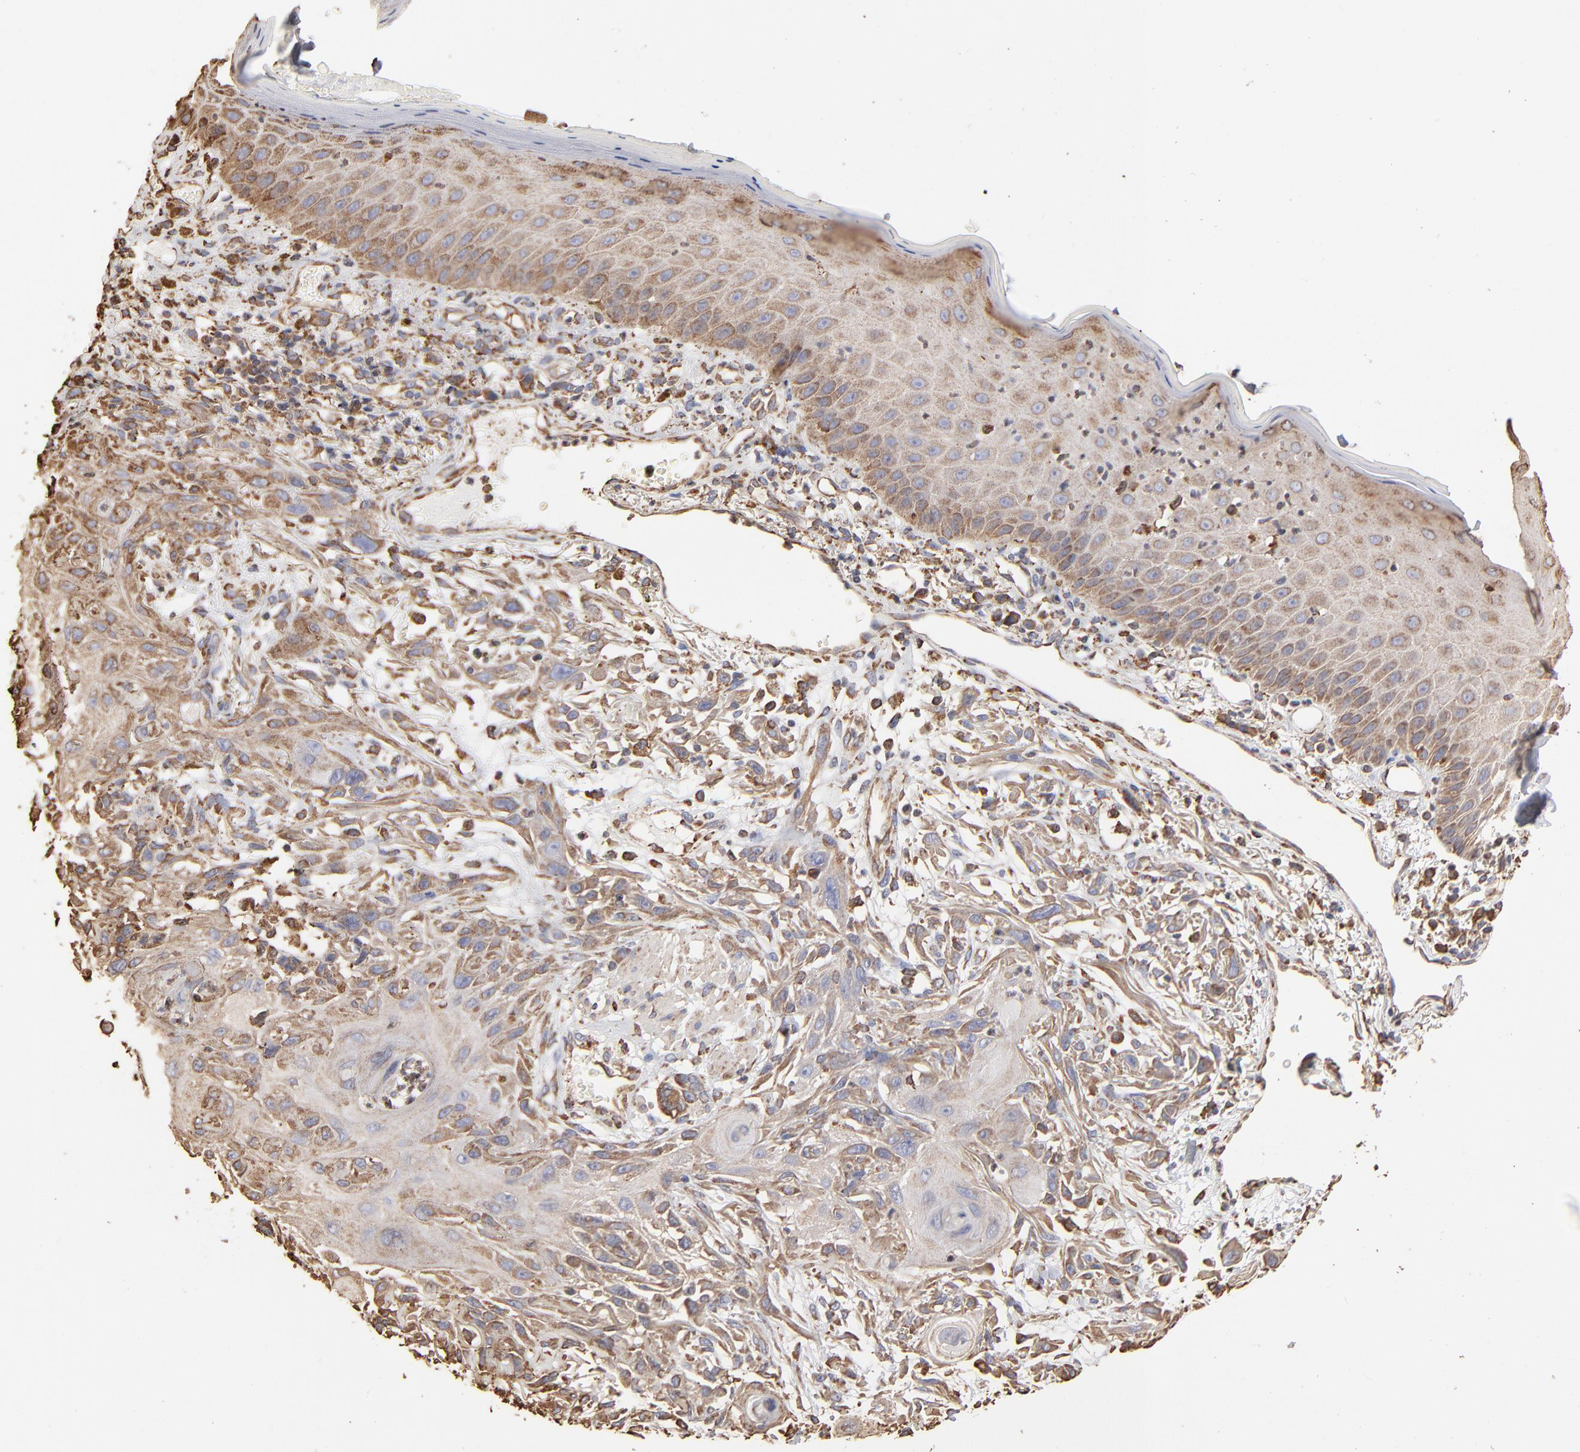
{"staining": {"intensity": "moderate", "quantity": ">75%", "location": "cytoplasmic/membranous"}, "tissue": "skin cancer", "cell_type": "Tumor cells", "image_type": "cancer", "snomed": [{"axis": "morphology", "description": "Squamous cell carcinoma, NOS"}, {"axis": "topography", "description": "Skin"}], "caption": "Immunohistochemical staining of human skin squamous cell carcinoma displays medium levels of moderate cytoplasmic/membranous expression in approximately >75% of tumor cells.", "gene": "PDIA3", "patient": {"sex": "female", "age": 59}}